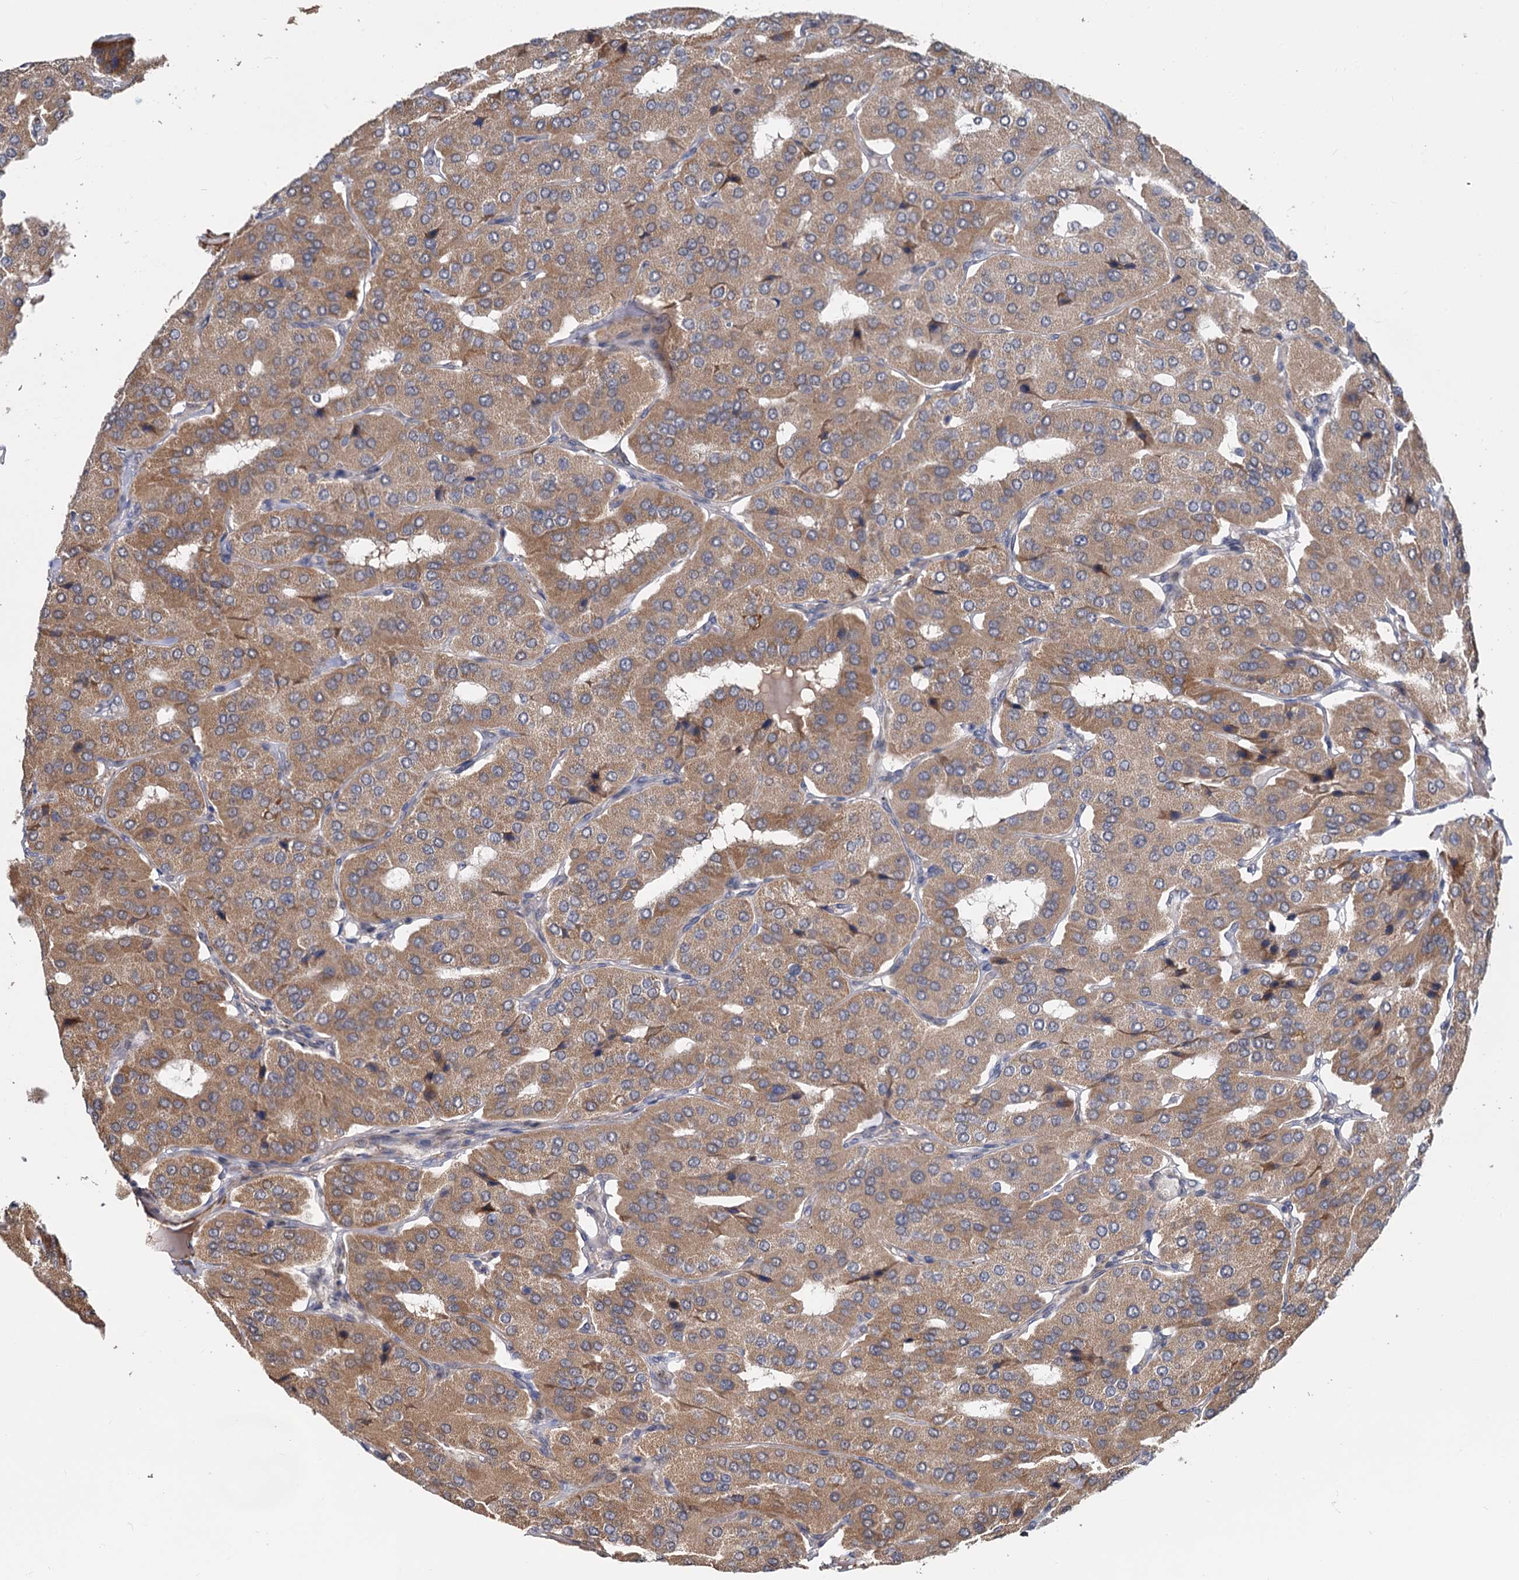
{"staining": {"intensity": "moderate", "quantity": ">75%", "location": "cytoplasmic/membranous"}, "tissue": "parathyroid gland", "cell_type": "Glandular cells", "image_type": "normal", "snomed": [{"axis": "morphology", "description": "Normal tissue, NOS"}, {"axis": "morphology", "description": "Adenoma, NOS"}, {"axis": "topography", "description": "Parathyroid gland"}], "caption": "The immunohistochemical stain labels moderate cytoplasmic/membranous staining in glandular cells of normal parathyroid gland. Using DAB (3,3'-diaminobenzidine) (brown) and hematoxylin (blue) stains, captured at high magnification using brightfield microscopy.", "gene": "ALKBH7", "patient": {"sex": "female", "age": 86}}